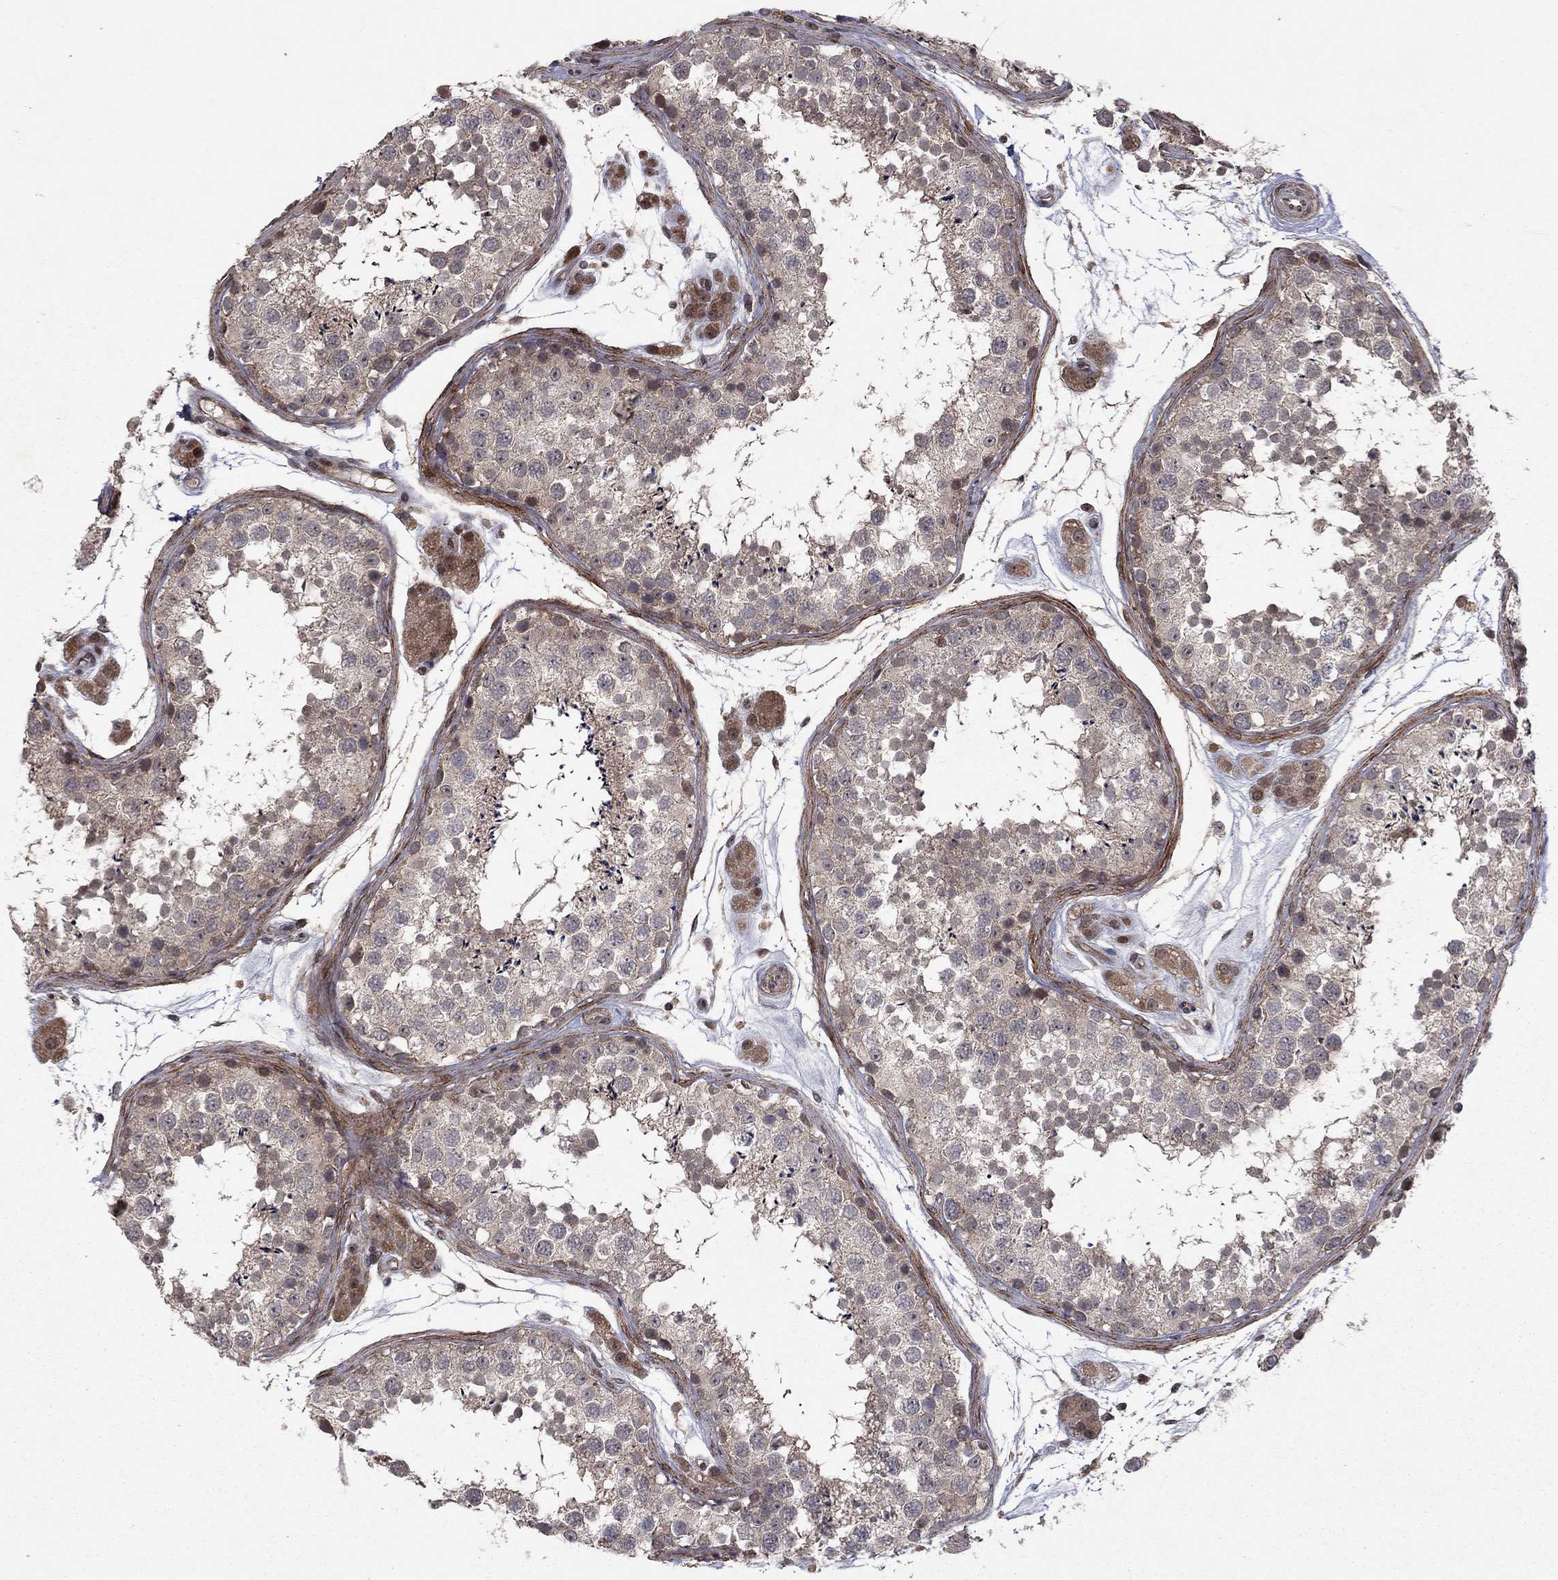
{"staining": {"intensity": "weak", "quantity": "<25%", "location": "cytoplasmic/membranous"}, "tissue": "testis", "cell_type": "Cells in seminiferous ducts", "image_type": "normal", "snomed": [{"axis": "morphology", "description": "Normal tissue, NOS"}, {"axis": "topography", "description": "Testis"}], "caption": "Immunohistochemical staining of benign testis displays no significant positivity in cells in seminiferous ducts.", "gene": "SORBS1", "patient": {"sex": "male", "age": 41}}